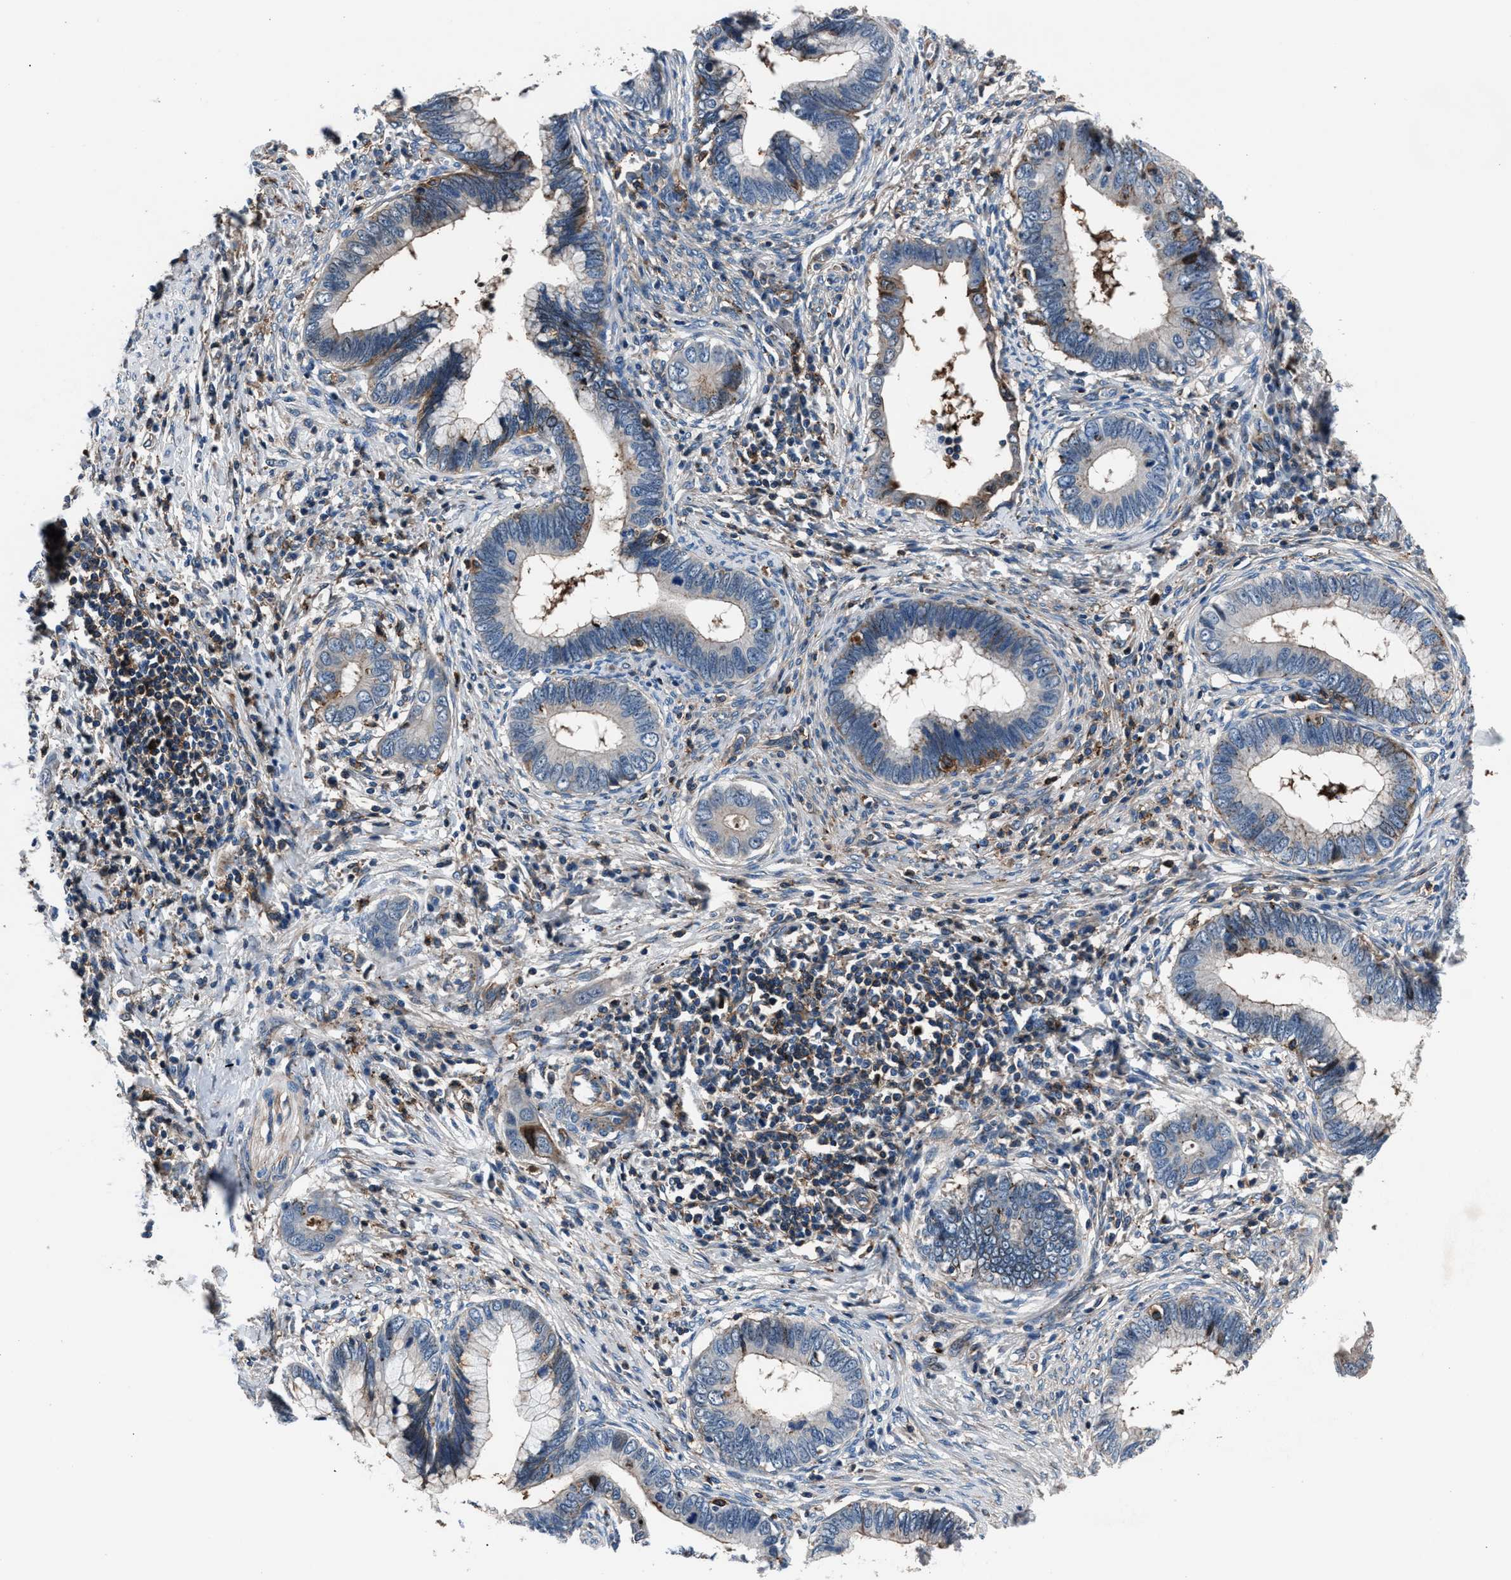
{"staining": {"intensity": "weak", "quantity": "<25%", "location": "cytoplasmic/membranous"}, "tissue": "cervical cancer", "cell_type": "Tumor cells", "image_type": "cancer", "snomed": [{"axis": "morphology", "description": "Adenocarcinoma, NOS"}, {"axis": "topography", "description": "Cervix"}], "caption": "Immunohistochemical staining of cervical adenocarcinoma exhibits no significant staining in tumor cells. (Stains: DAB (3,3'-diaminobenzidine) IHC with hematoxylin counter stain, Microscopy: brightfield microscopy at high magnification).", "gene": "MFSD11", "patient": {"sex": "female", "age": 44}}